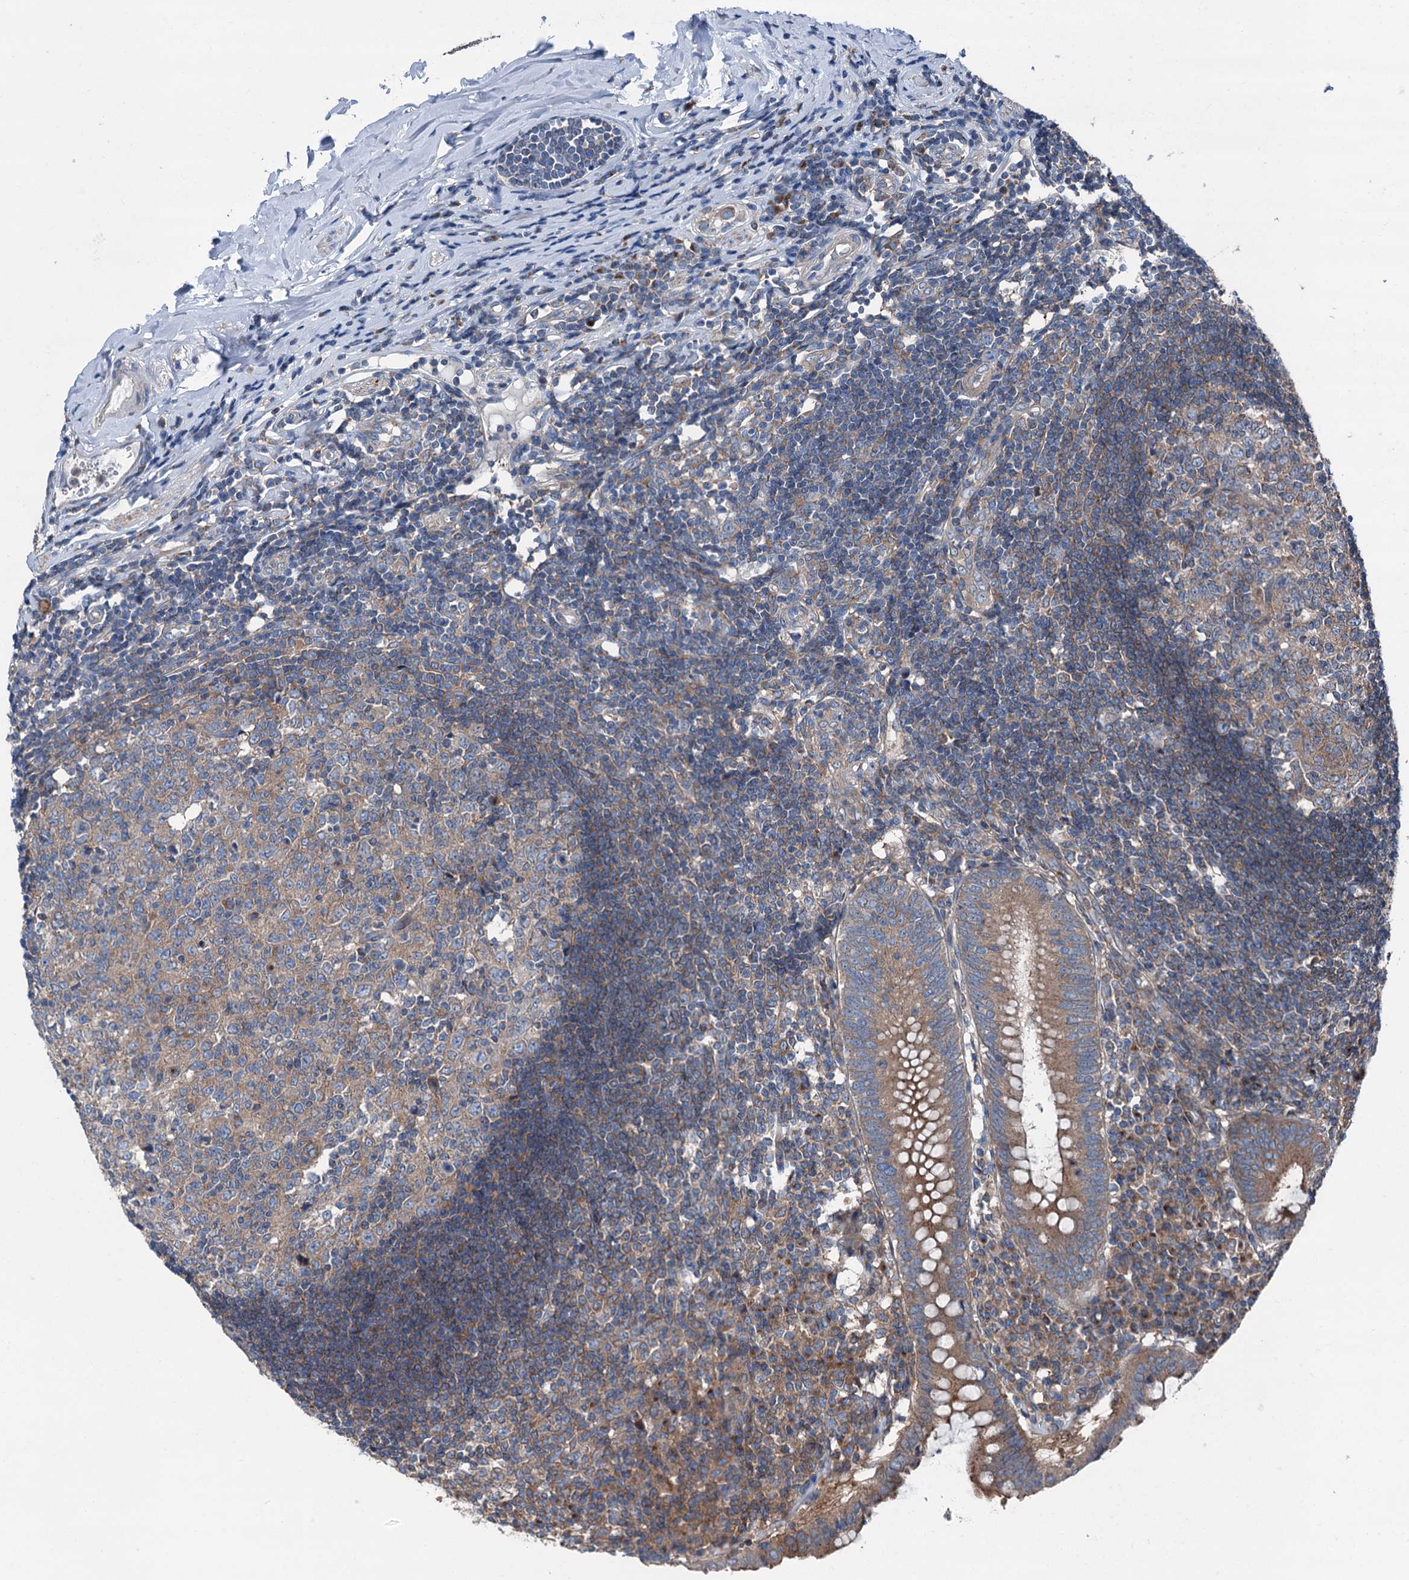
{"staining": {"intensity": "moderate", "quantity": ">75%", "location": "cytoplasmic/membranous"}, "tissue": "appendix", "cell_type": "Glandular cells", "image_type": "normal", "snomed": [{"axis": "morphology", "description": "Normal tissue, NOS"}, {"axis": "topography", "description": "Appendix"}], "caption": "Immunohistochemistry (IHC) micrograph of unremarkable appendix: human appendix stained using IHC demonstrates medium levels of moderate protein expression localized specifically in the cytoplasmic/membranous of glandular cells, appearing as a cytoplasmic/membranous brown color.", "gene": "RUFY1", "patient": {"sex": "female", "age": 54}}